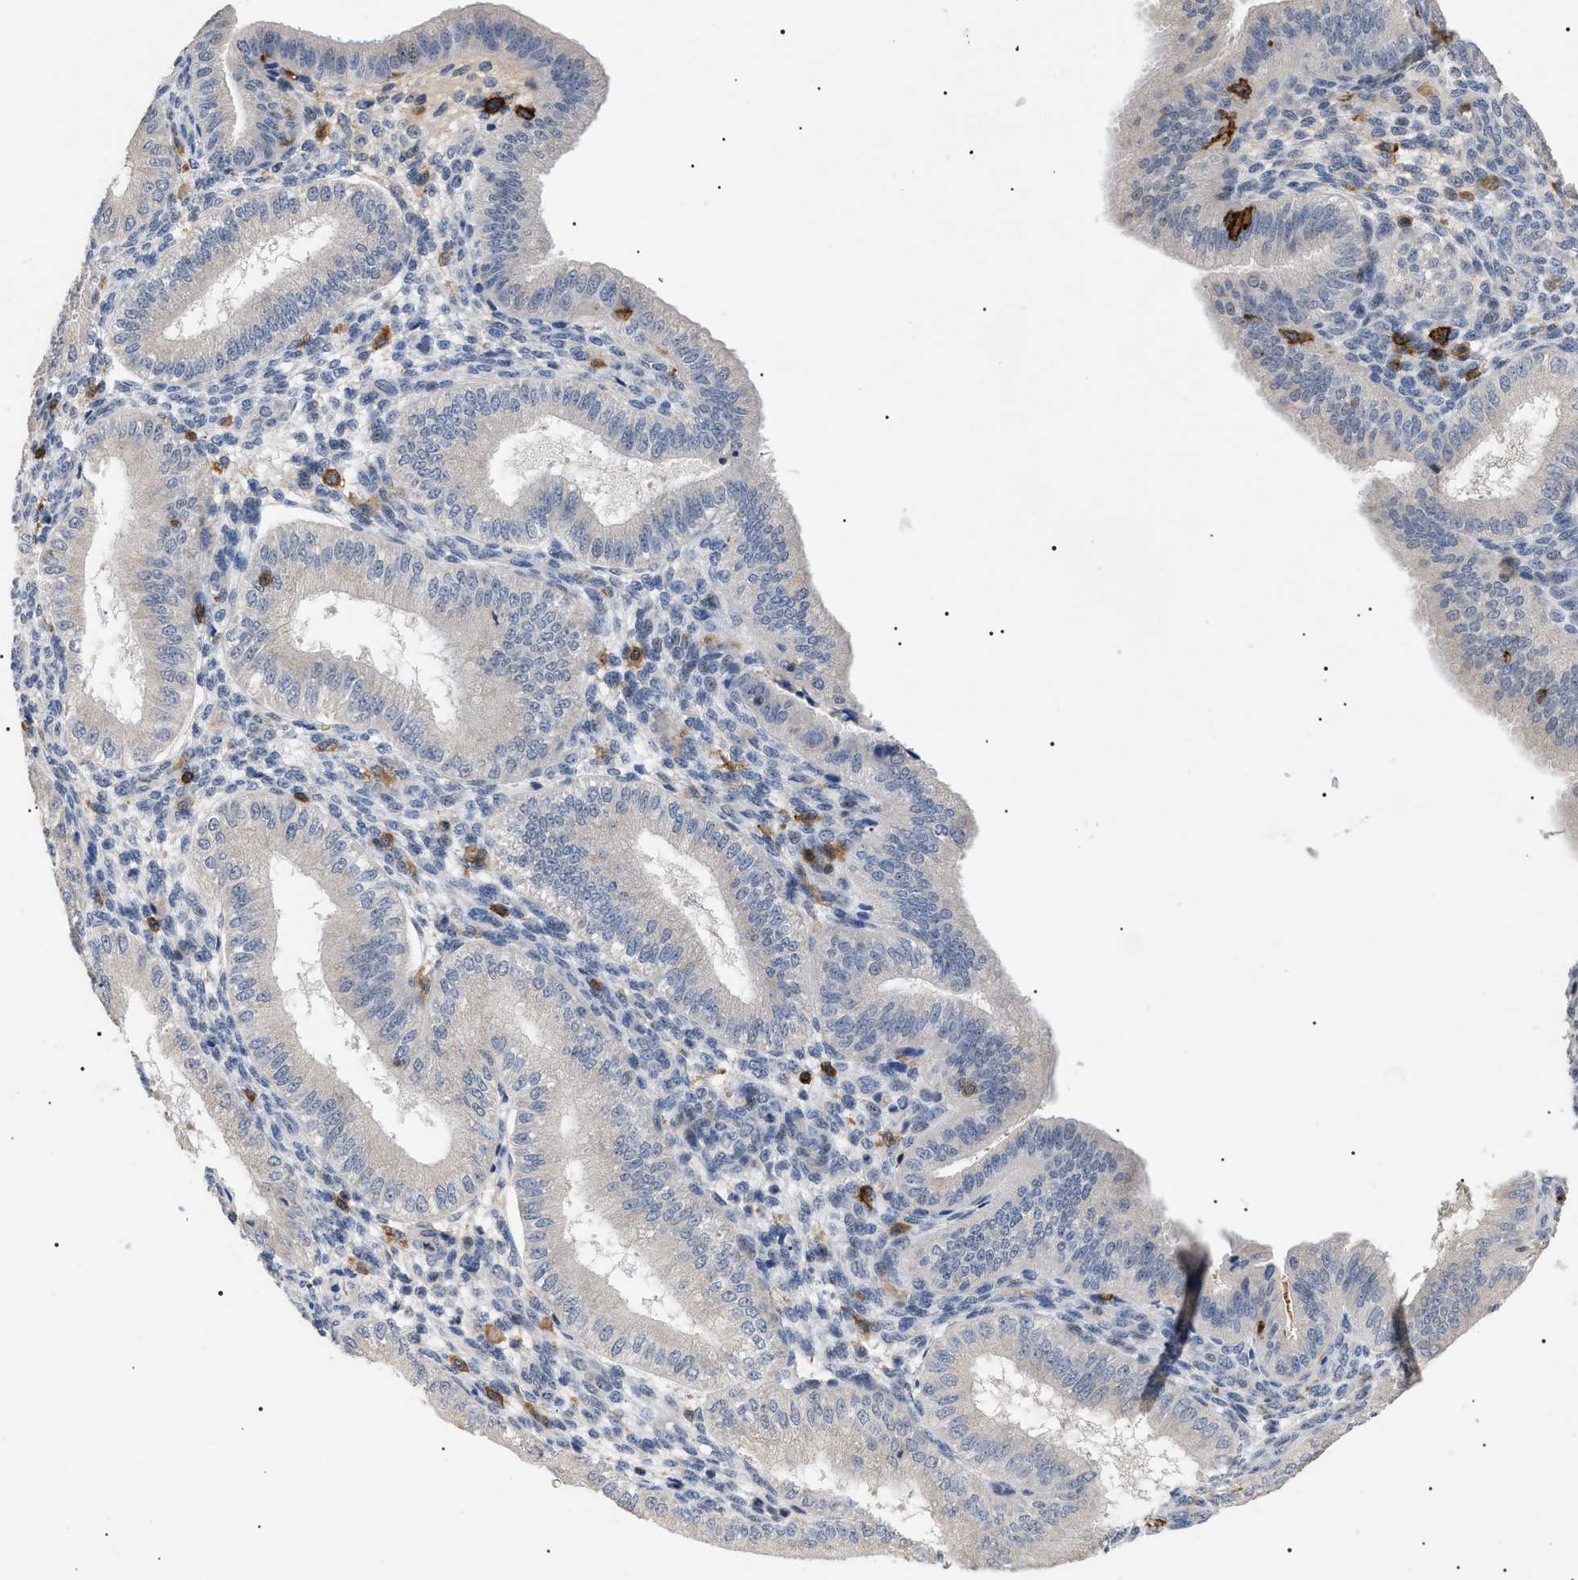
{"staining": {"intensity": "negative", "quantity": "none", "location": "none"}, "tissue": "endometrium", "cell_type": "Cells in endometrial stroma", "image_type": "normal", "snomed": [{"axis": "morphology", "description": "Normal tissue, NOS"}, {"axis": "topography", "description": "Endometrium"}], "caption": "Cells in endometrial stroma show no significant staining in unremarkable endometrium. (Stains: DAB IHC with hematoxylin counter stain, Microscopy: brightfield microscopy at high magnification).", "gene": "CD300A", "patient": {"sex": "female", "age": 39}}